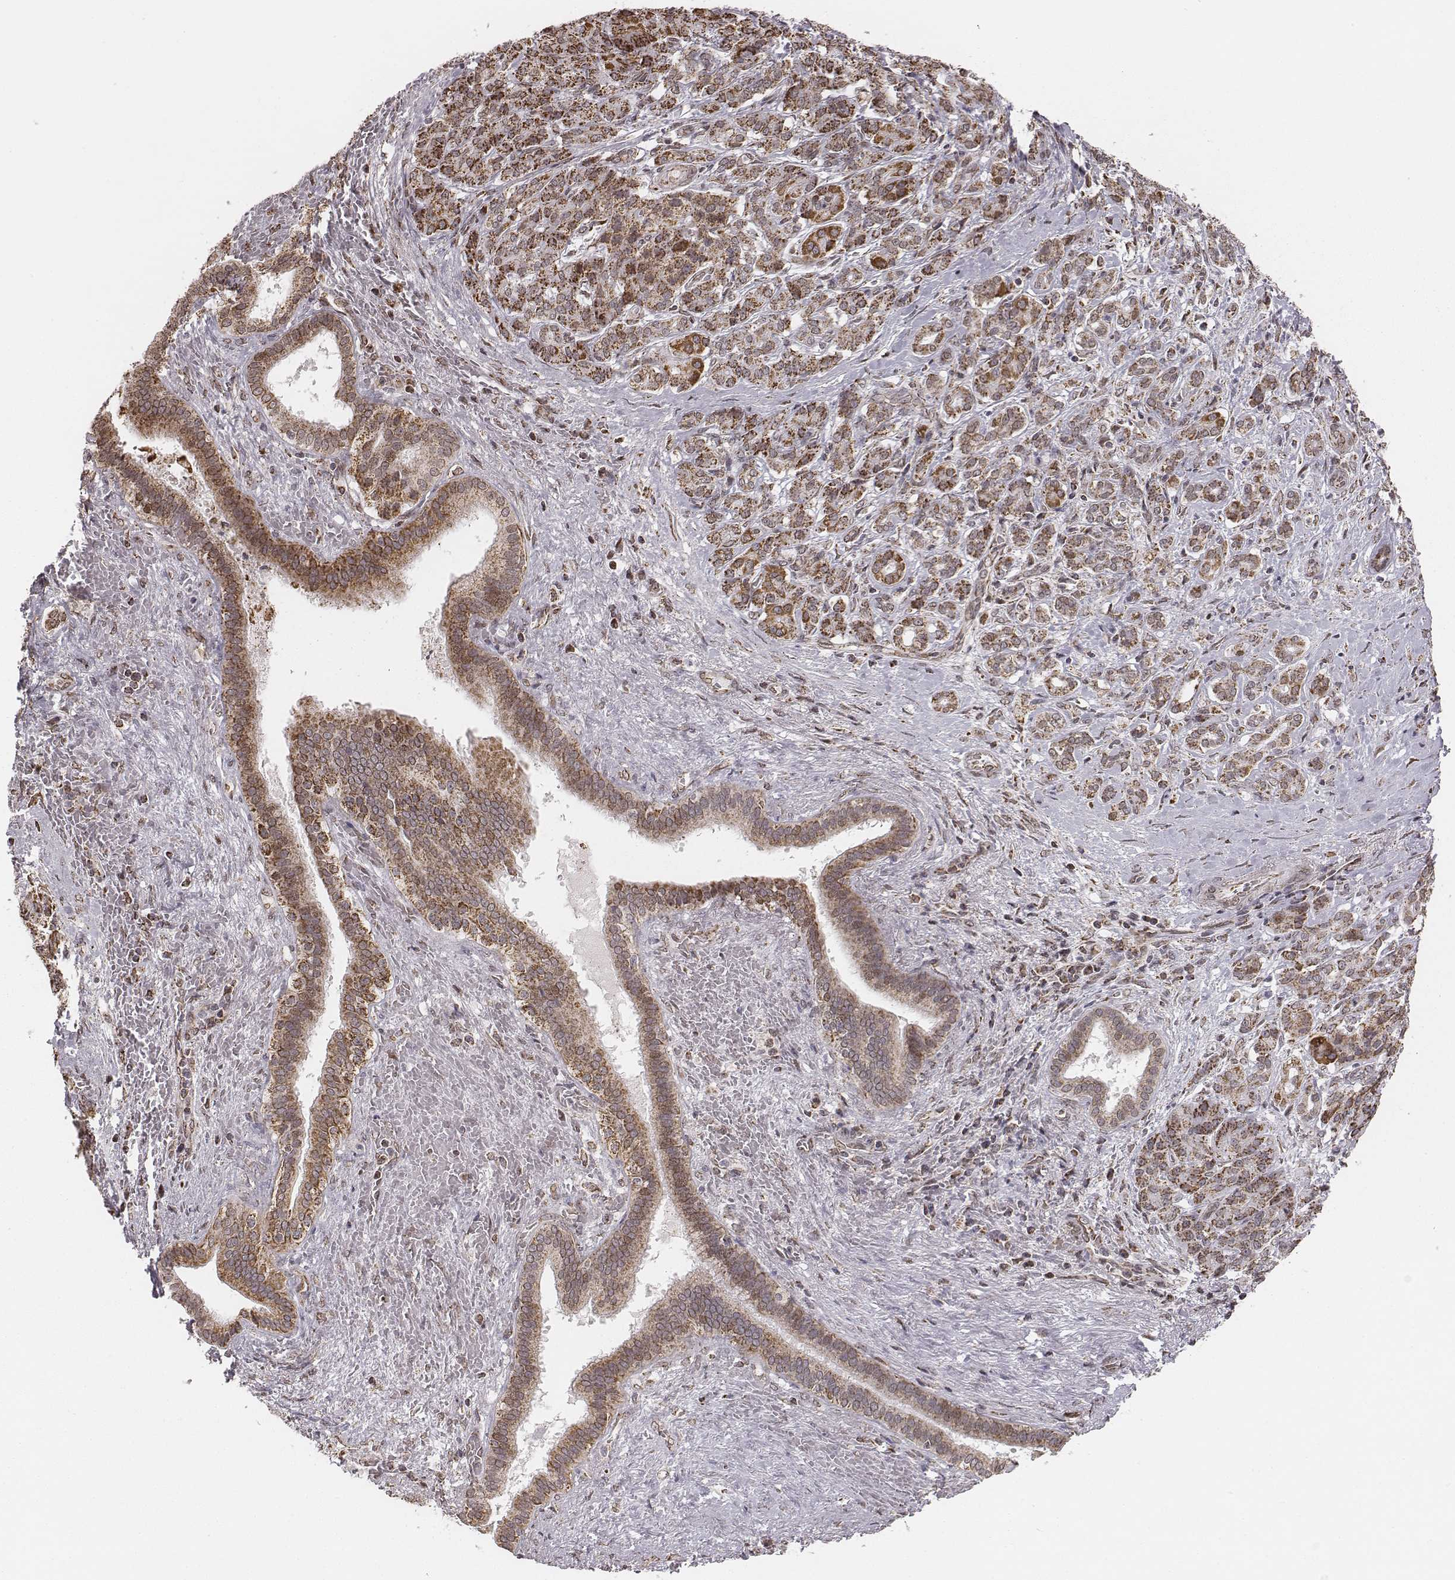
{"staining": {"intensity": "moderate", "quantity": ">75%", "location": "cytoplasmic/membranous"}, "tissue": "pancreatic cancer", "cell_type": "Tumor cells", "image_type": "cancer", "snomed": [{"axis": "morphology", "description": "Normal tissue, NOS"}, {"axis": "morphology", "description": "Inflammation, NOS"}, {"axis": "morphology", "description": "Adenocarcinoma, NOS"}, {"axis": "topography", "description": "Pancreas"}], "caption": "Tumor cells exhibit medium levels of moderate cytoplasmic/membranous staining in approximately >75% of cells in pancreatic adenocarcinoma.", "gene": "ACOT2", "patient": {"sex": "male", "age": 57}}